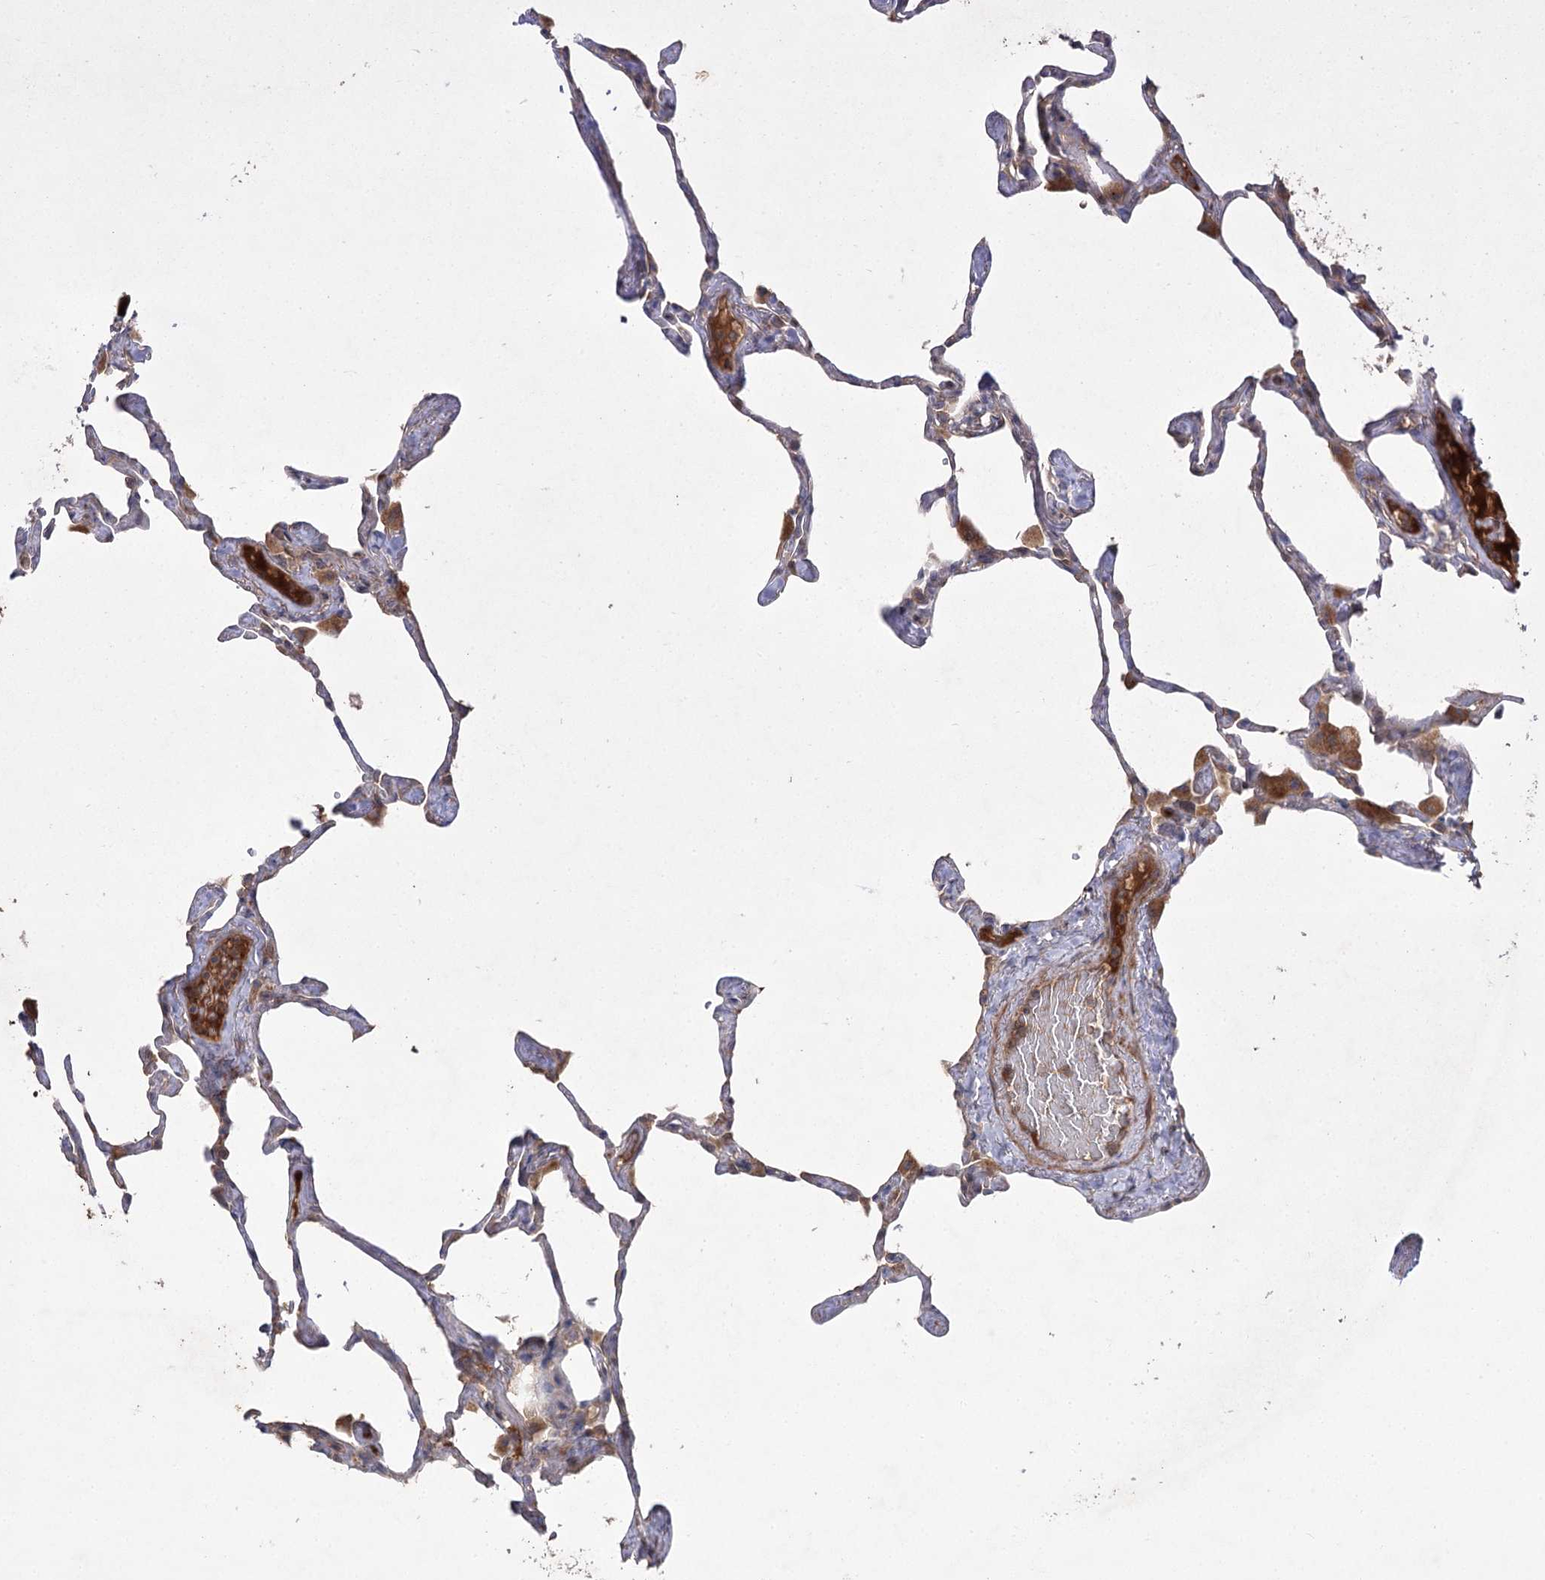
{"staining": {"intensity": "moderate", "quantity": "<25%", "location": "cytoplasmic/membranous"}, "tissue": "lung", "cell_type": "Alveolar cells", "image_type": "normal", "snomed": [{"axis": "morphology", "description": "Normal tissue, NOS"}, {"axis": "topography", "description": "Lung"}], "caption": "A low amount of moderate cytoplasmic/membranous staining is present in approximately <25% of alveolar cells in unremarkable lung. (Stains: DAB in brown, nuclei in blue, Microscopy: brightfield microscopy at high magnification).", "gene": "KIAA0825", "patient": {"sex": "male", "age": 65}}